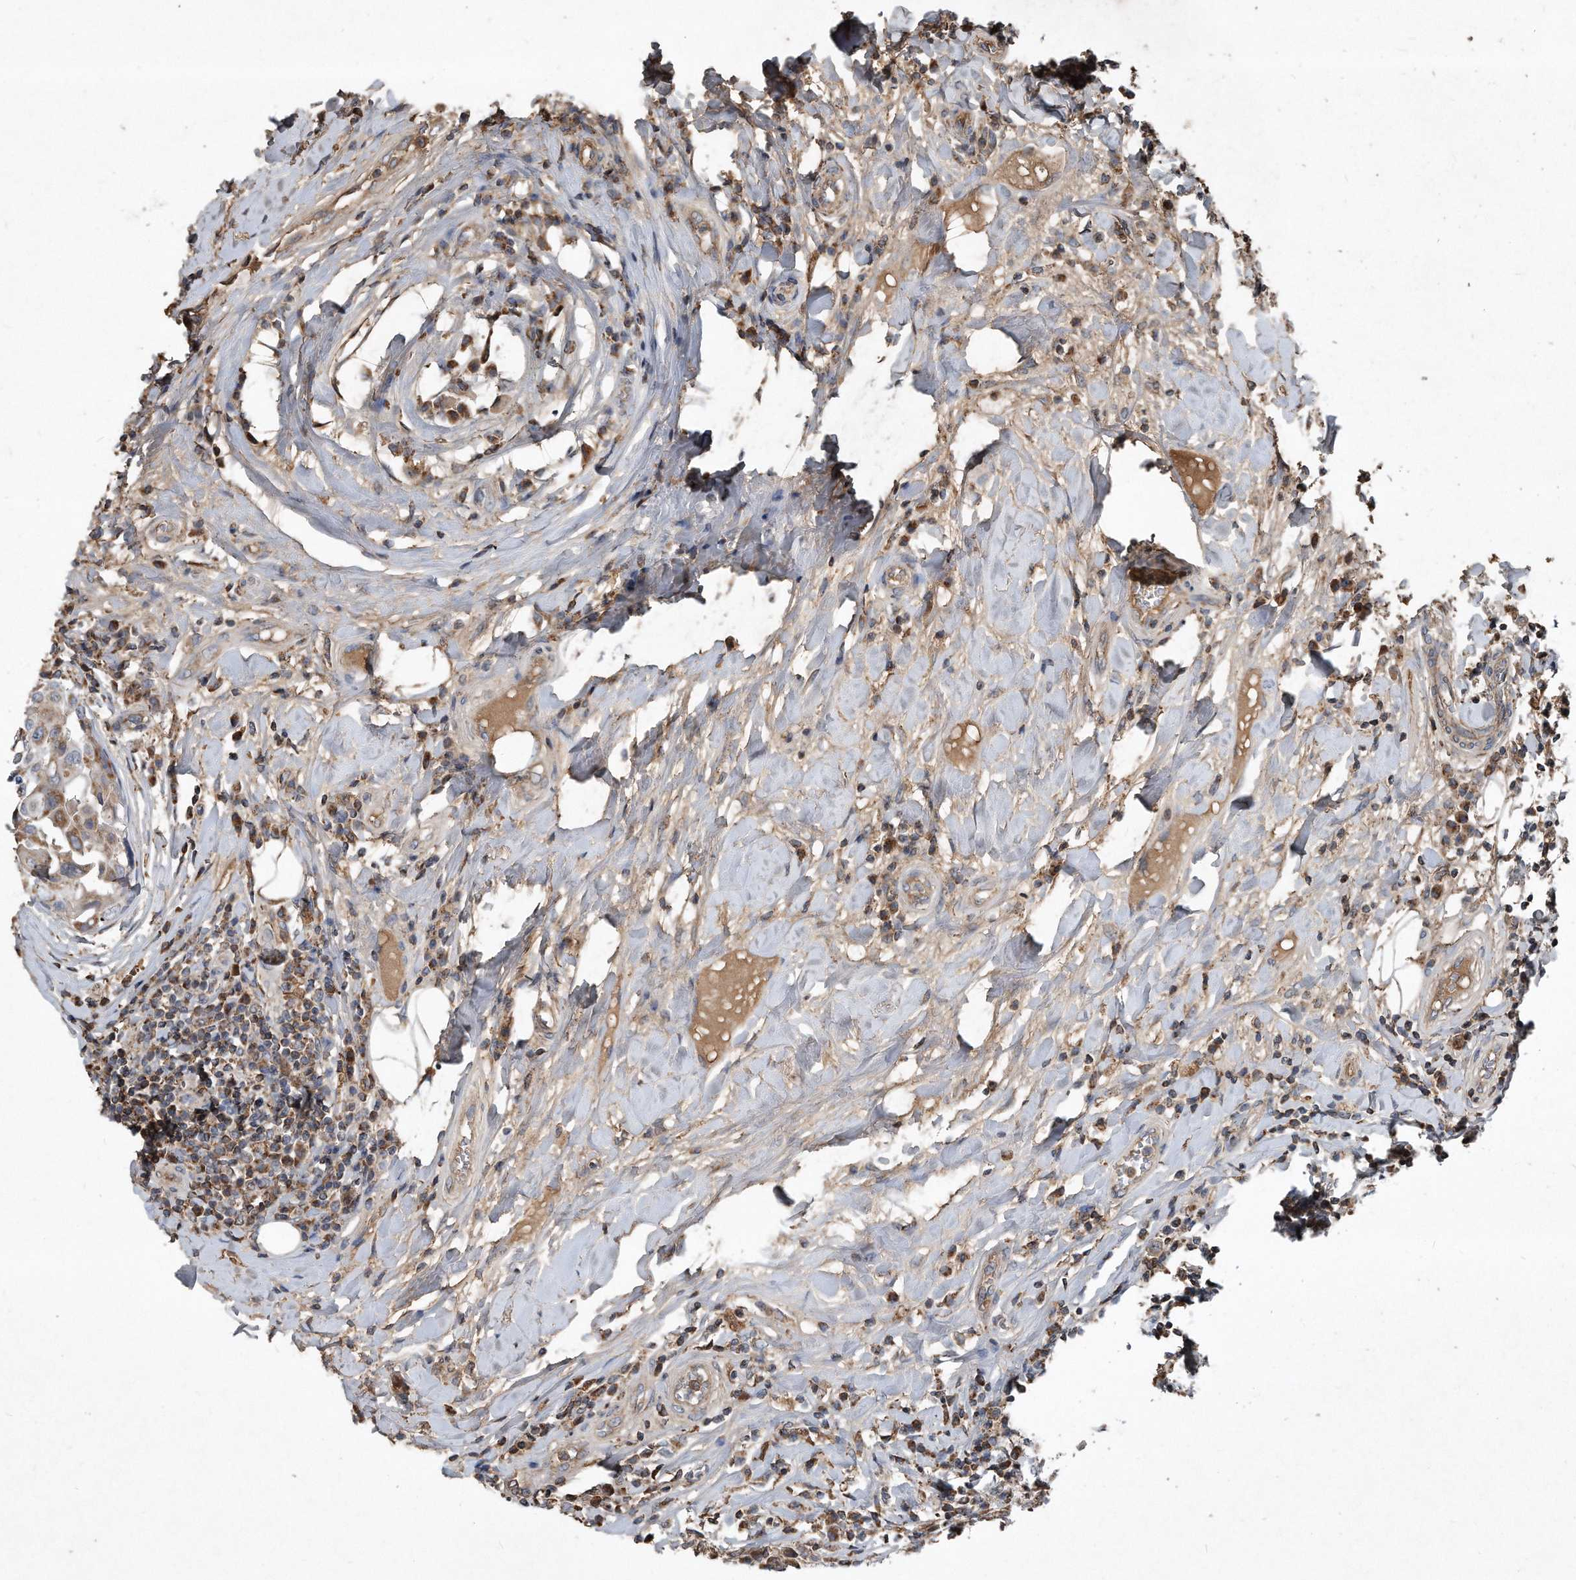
{"staining": {"intensity": "moderate", "quantity": ">75%", "location": "cytoplasmic/membranous"}, "tissue": "breast cancer", "cell_type": "Tumor cells", "image_type": "cancer", "snomed": [{"axis": "morphology", "description": "Duct carcinoma"}, {"axis": "topography", "description": "Breast"}], "caption": "High-magnification brightfield microscopy of breast cancer (intraductal carcinoma) stained with DAB (brown) and counterstained with hematoxylin (blue). tumor cells exhibit moderate cytoplasmic/membranous staining is present in about>75% of cells.", "gene": "SDHA", "patient": {"sex": "female", "age": 27}}